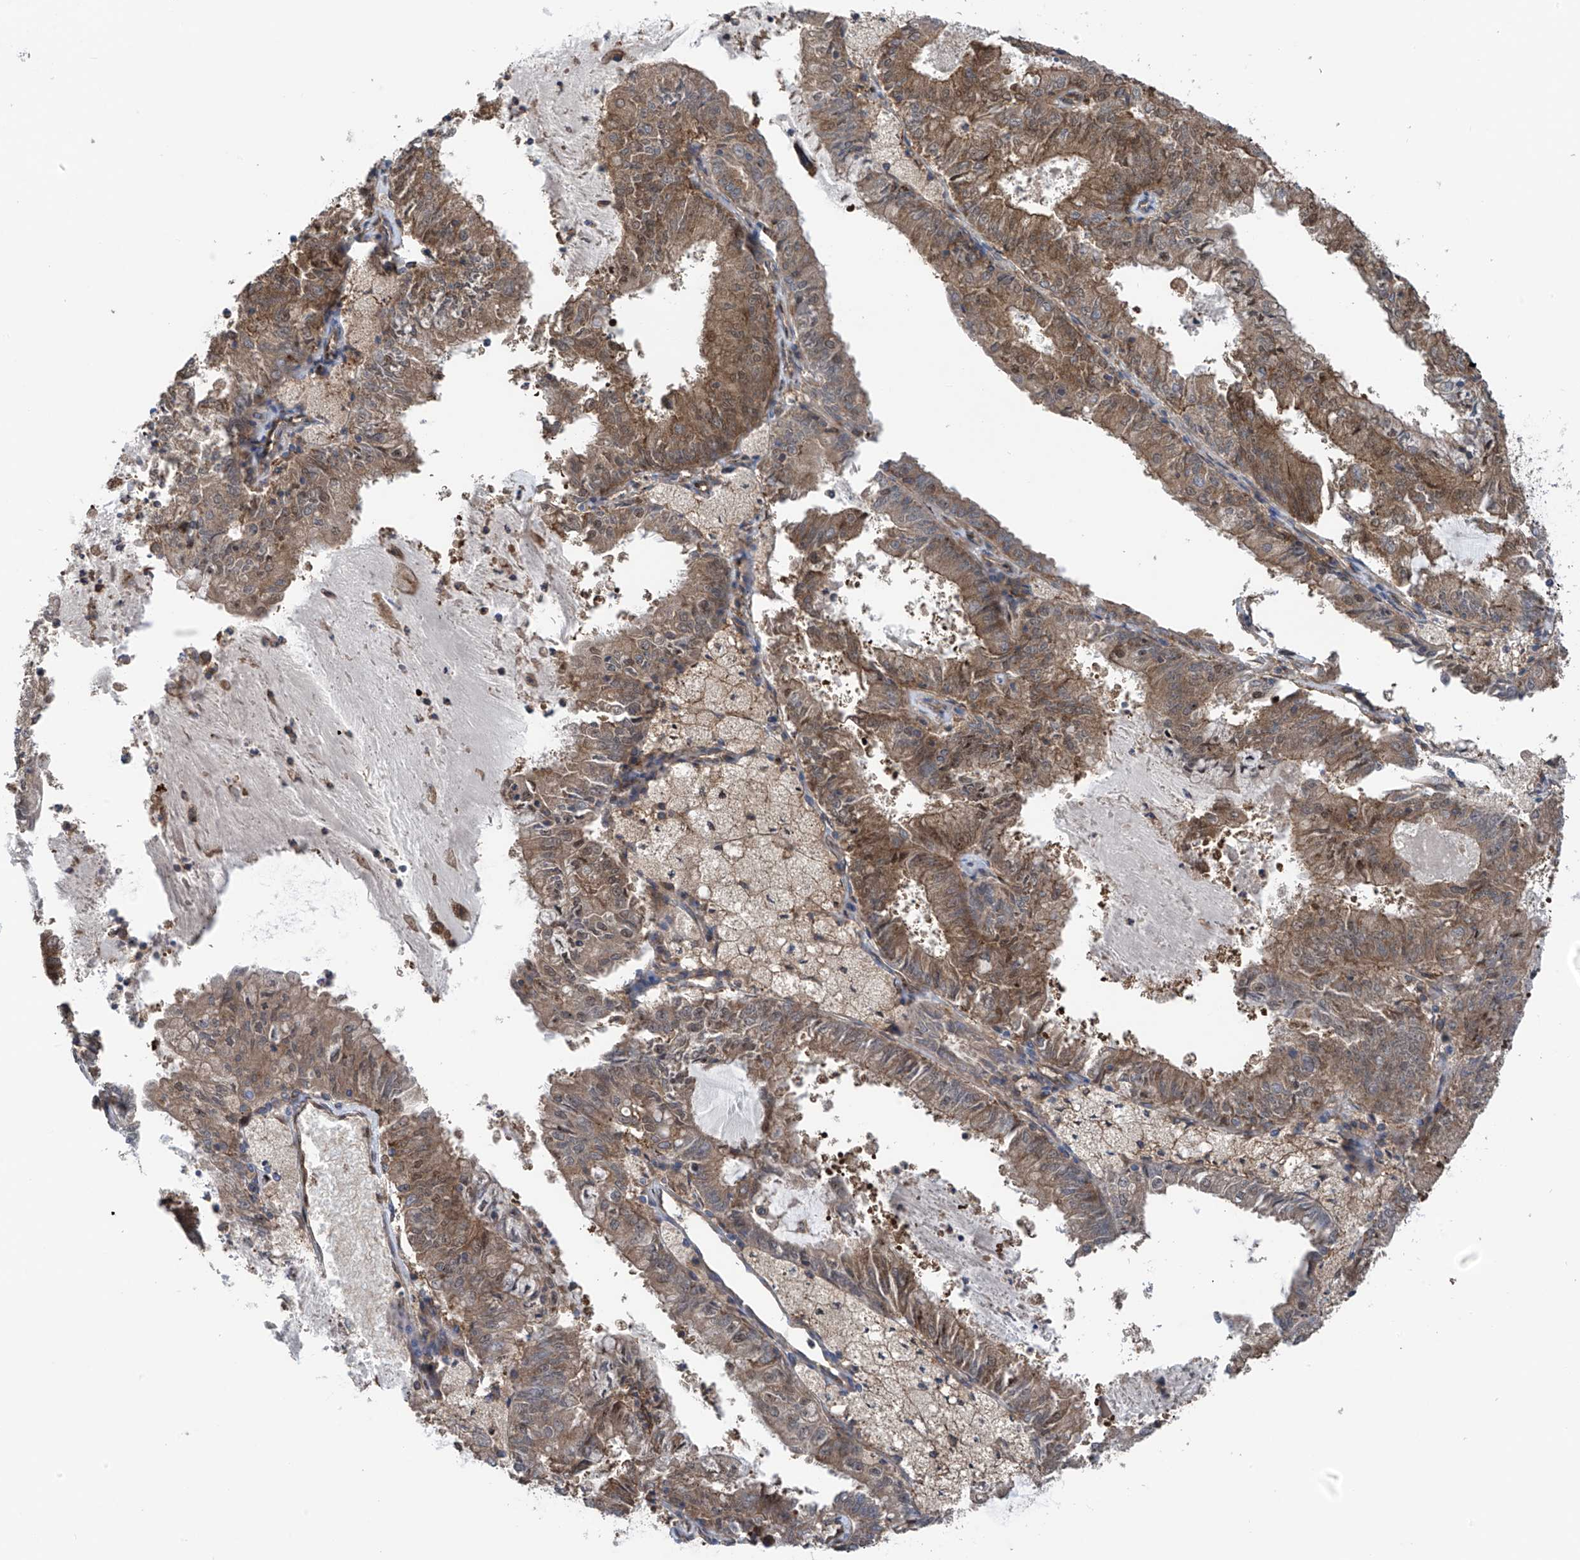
{"staining": {"intensity": "moderate", "quantity": ">75%", "location": "cytoplasmic/membranous"}, "tissue": "endometrial cancer", "cell_type": "Tumor cells", "image_type": "cancer", "snomed": [{"axis": "morphology", "description": "Adenocarcinoma, NOS"}, {"axis": "topography", "description": "Endometrium"}], "caption": "A high-resolution photomicrograph shows immunohistochemistry (IHC) staining of endometrial cancer, which shows moderate cytoplasmic/membranous expression in about >75% of tumor cells.", "gene": "CHPF", "patient": {"sex": "female", "age": 57}}